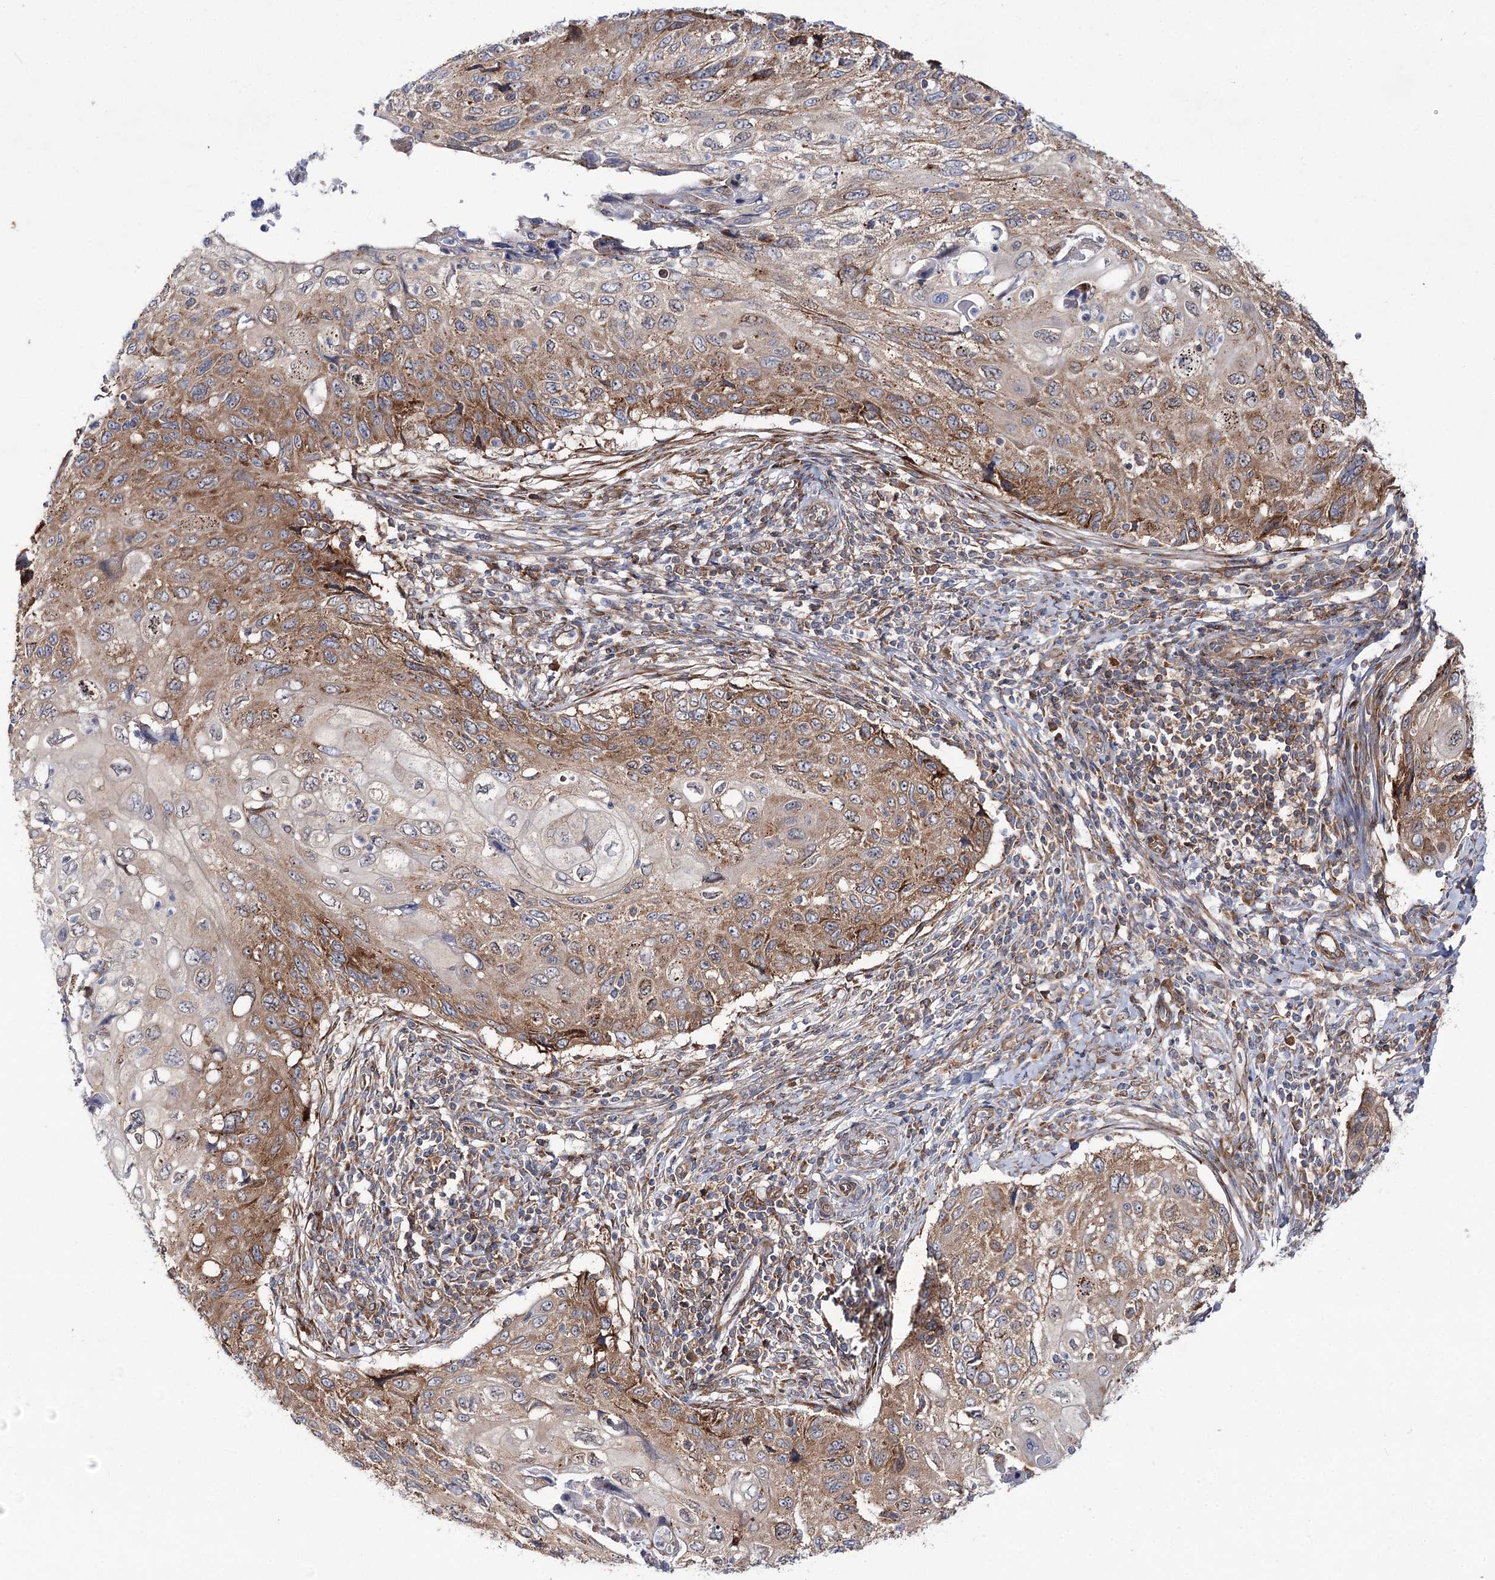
{"staining": {"intensity": "moderate", "quantity": "25%-75%", "location": "cytoplasmic/membranous"}, "tissue": "cervical cancer", "cell_type": "Tumor cells", "image_type": "cancer", "snomed": [{"axis": "morphology", "description": "Squamous cell carcinoma, NOS"}, {"axis": "topography", "description": "Cervix"}], "caption": "Cervical squamous cell carcinoma stained for a protein (brown) displays moderate cytoplasmic/membranous positive expression in about 25%-75% of tumor cells.", "gene": "VWA2", "patient": {"sex": "female", "age": 70}}